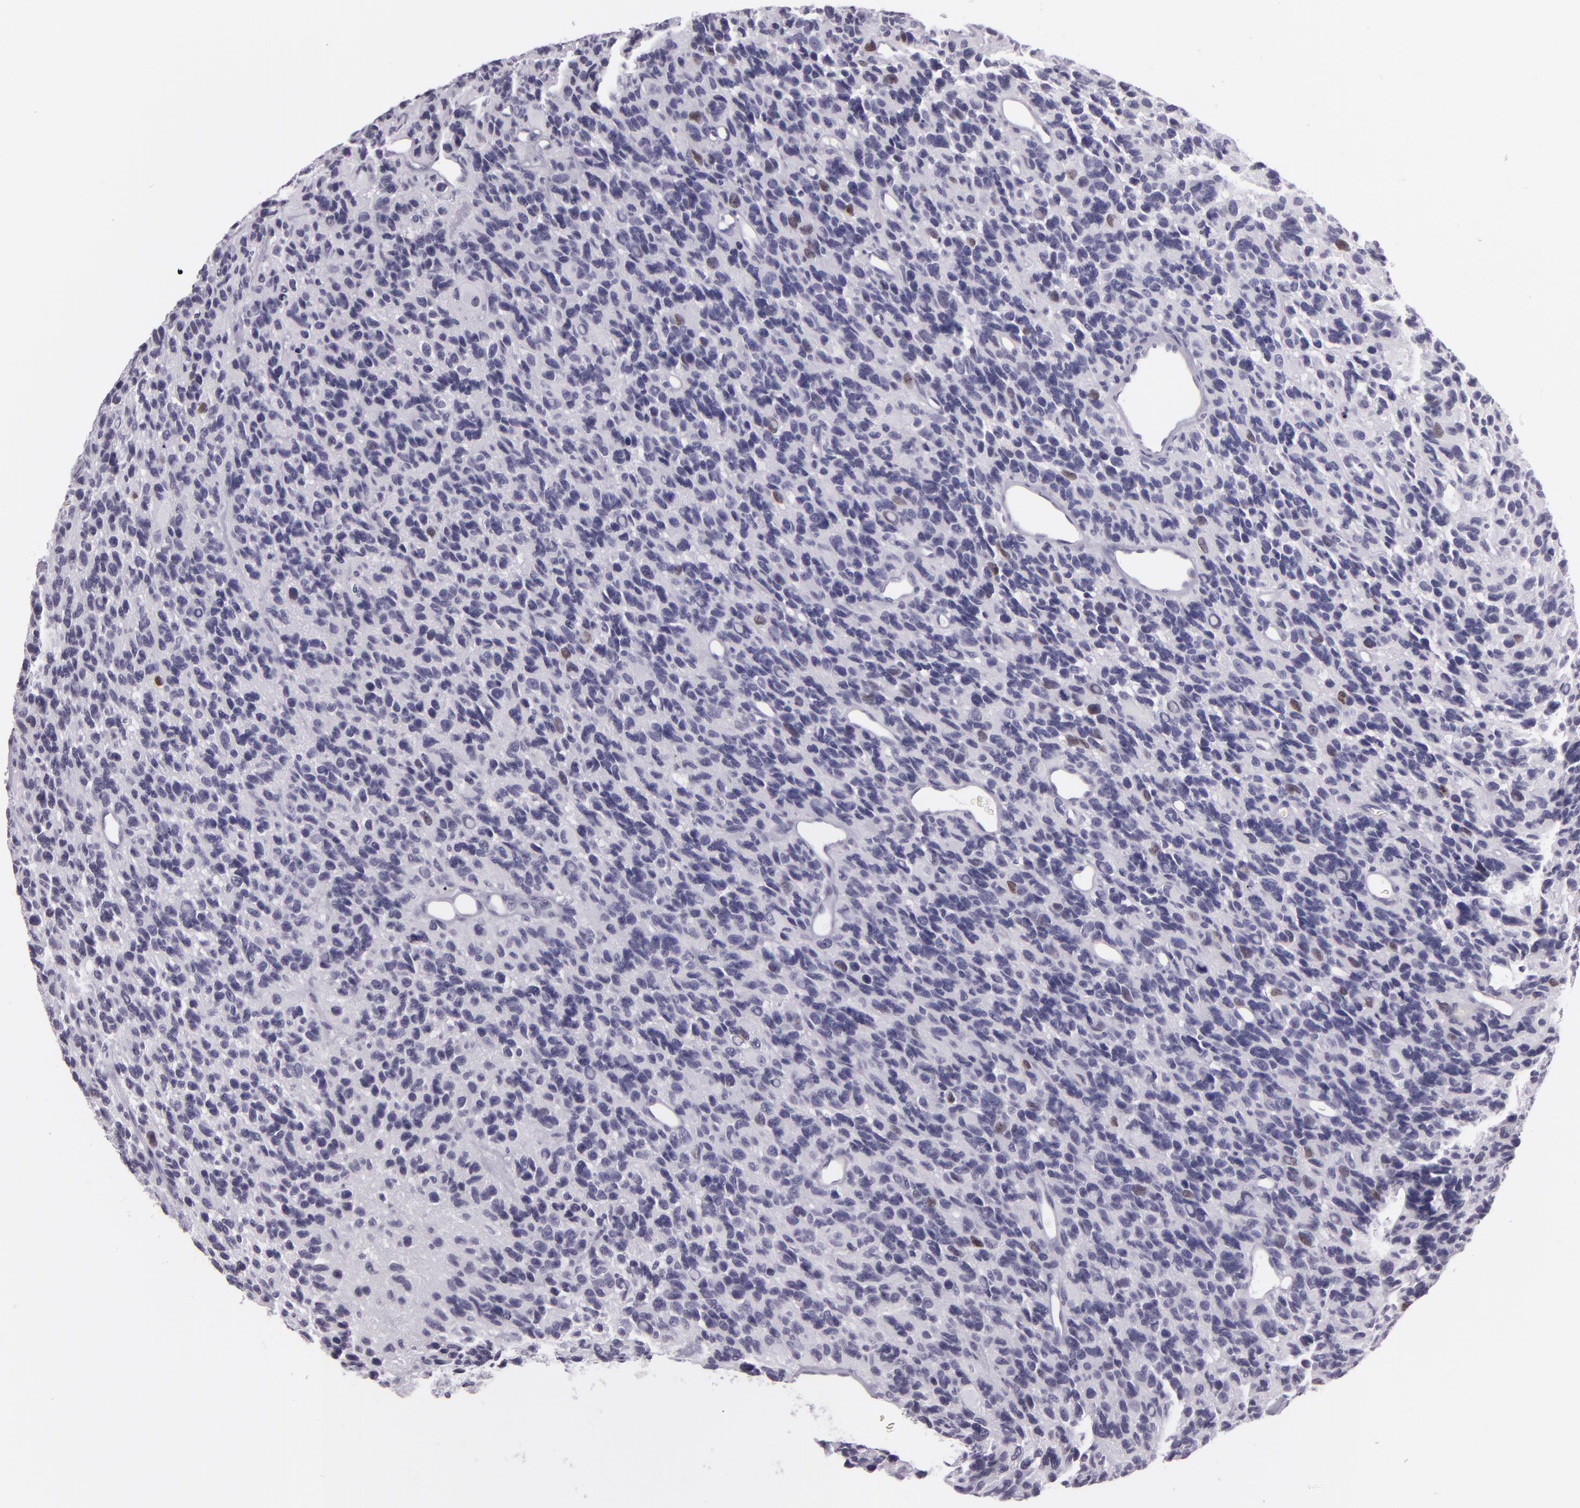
{"staining": {"intensity": "negative", "quantity": "none", "location": "none"}, "tissue": "glioma", "cell_type": "Tumor cells", "image_type": "cancer", "snomed": [{"axis": "morphology", "description": "Glioma, malignant, High grade"}, {"axis": "topography", "description": "Brain"}], "caption": "Immunohistochemistry (IHC) histopathology image of malignant glioma (high-grade) stained for a protein (brown), which displays no positivity in tumor cells.", "gene": "MCM3", "patient": {"sex": "male", "age": 77}}